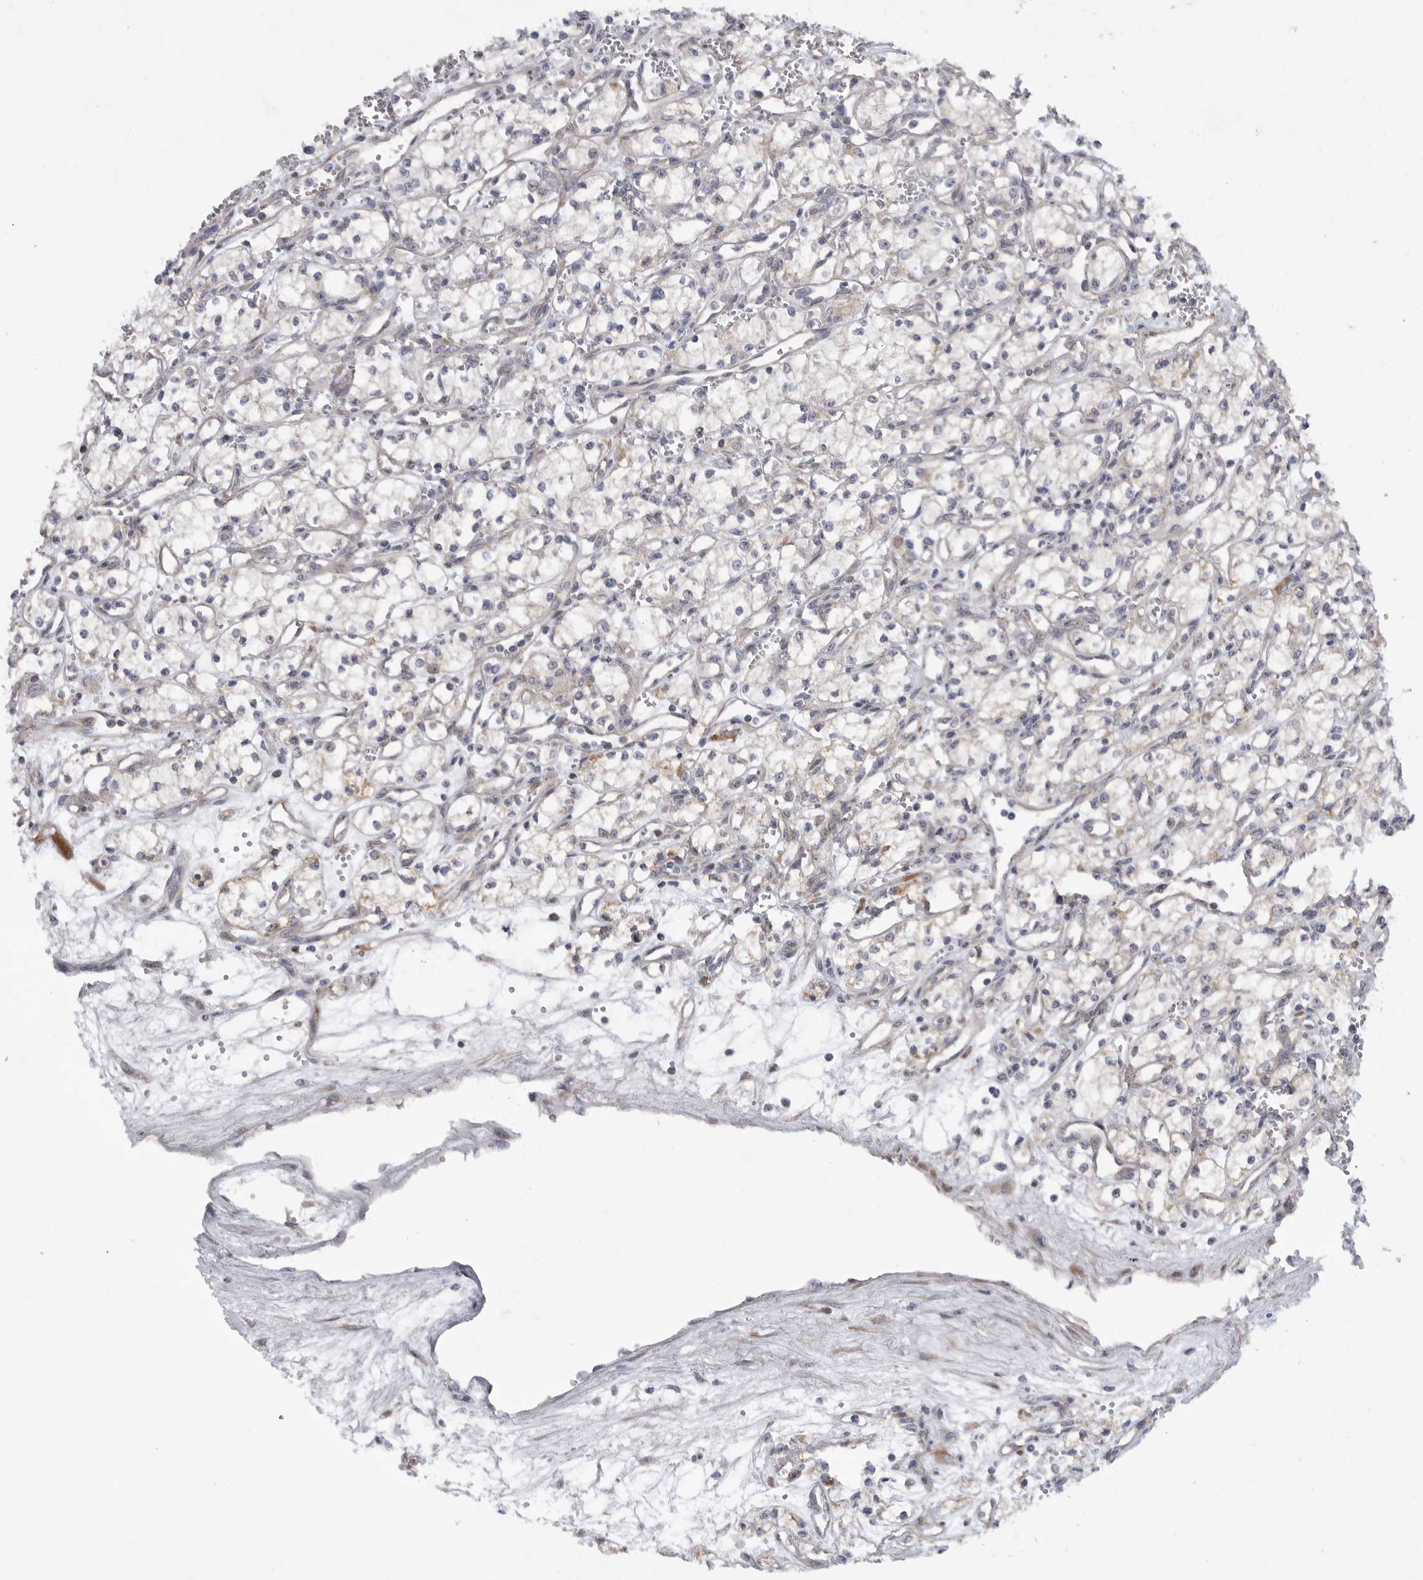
{"staining": {"intensity": "negative", "quantity": "none", "location": "none"}, "tissue": "renal cancer", "cell_type": "Tumor cells", "image_type": "cancer", "snomed": [{"axis": "morphology", "description": "Adenocarcinoma, NOS"}, {"axis": "topography", "description": "Kidney"}], "caption": "Photomicrograph shows no significant protein staining in tumor cells of renal cancer (adenocarcinoma).", "gene": "FBXO43", "patient": {"sex": "male", "age": 59}}